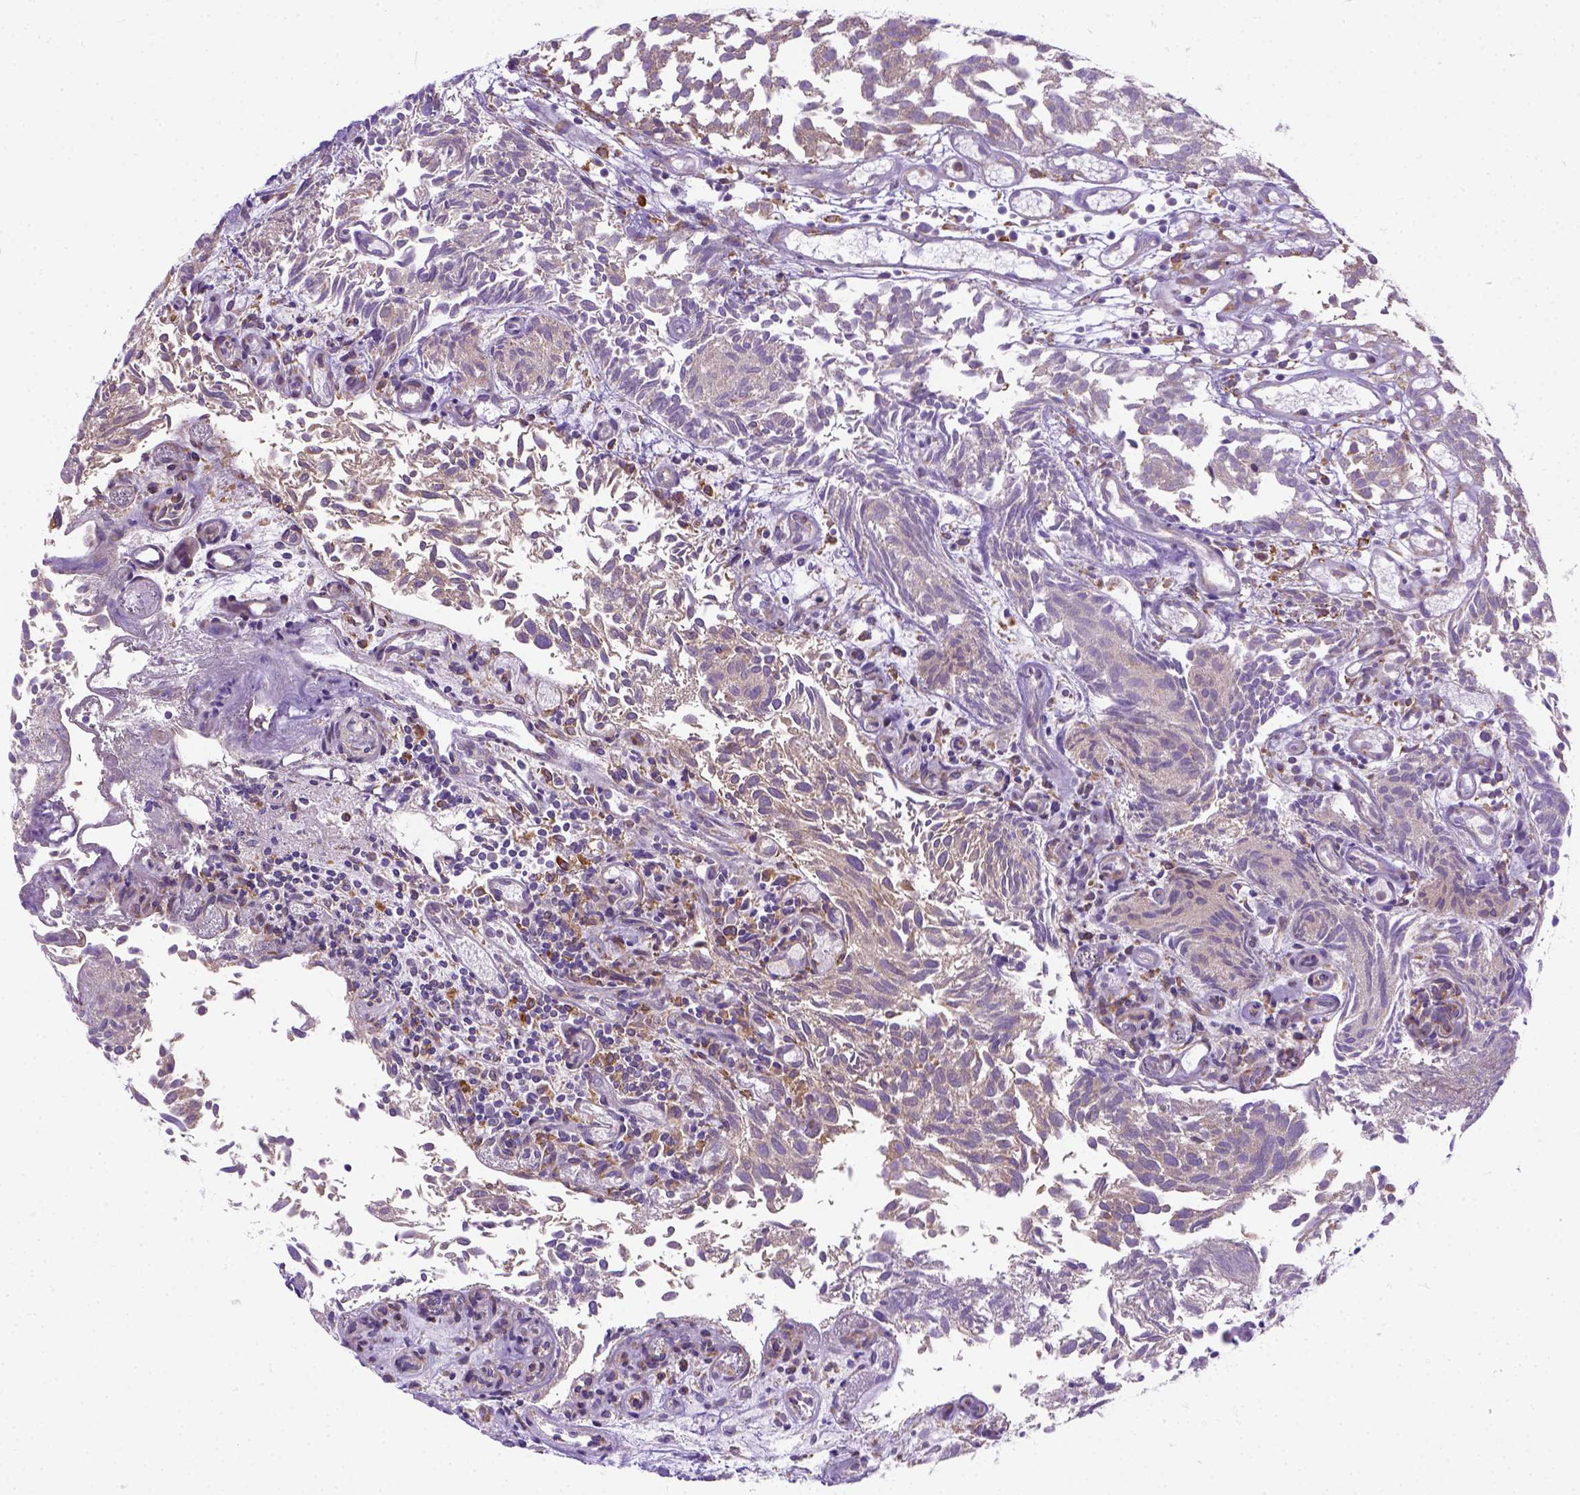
{"staining": {"intensity": "weak", "quantity": ">75%", "location": "cytoplasmic/membranous"}, "tissue": "urothelial cancer", "cell_type": "Tumor cells", "image_type": "cancer", "snomed": [{"axis": "morphology", "description": "Urothelial carcinoma, Low grade"}, {"axis": "topography", "description": "Urinary bladder"}], "caption": "Protein staining reveals weak cytoplasmic/membranous staining in approximately >75% of tumor cells in urothelial carcinoma (low-grade). (brown staining indicates protein expression, while blue staining denotes nuclei).", "gene": "PLK4", "patient": {"sex": "male", "age": 70}}